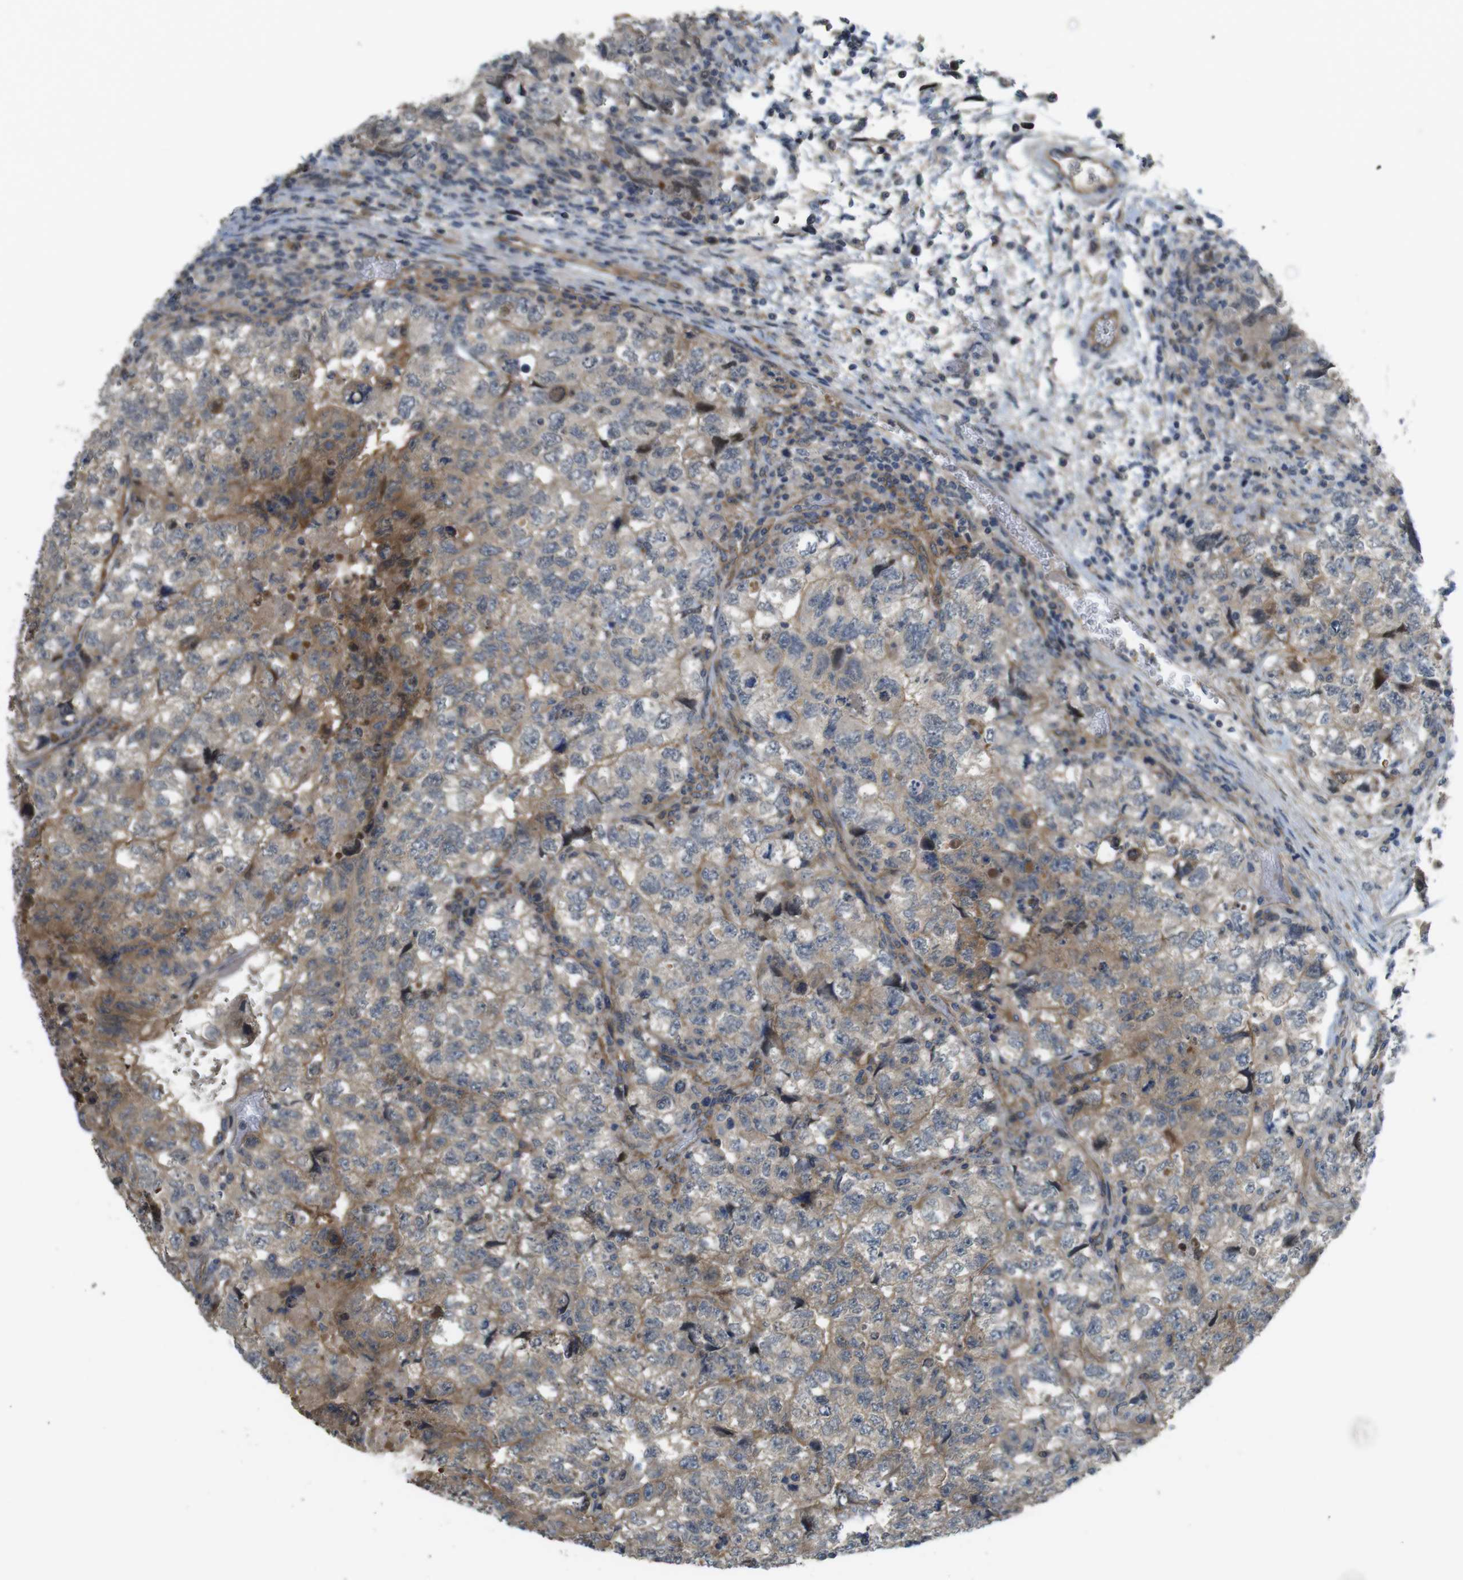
{"staining": {"intensity": "moderate", "quantity": "25%-75%", "location": "cytoplasmic/membranous"}, "tissue": "testis cancer", "cell_type": "Tumor cells", "image_type": "cancer", "snomed": [{"axis": "morphology", "description": "Carcinoma, Embryonal, NOS"}, {"axis": "topography", "description": "Testis"}], "caption": "Tumor cells display medium levels of moderate cytoplasmic/membranous positivity in approximately 25%-75% of cells in testis embryonal carcinoma.", "gene": "ABHD15", "patient": {"sex": "male", "age": 36}}